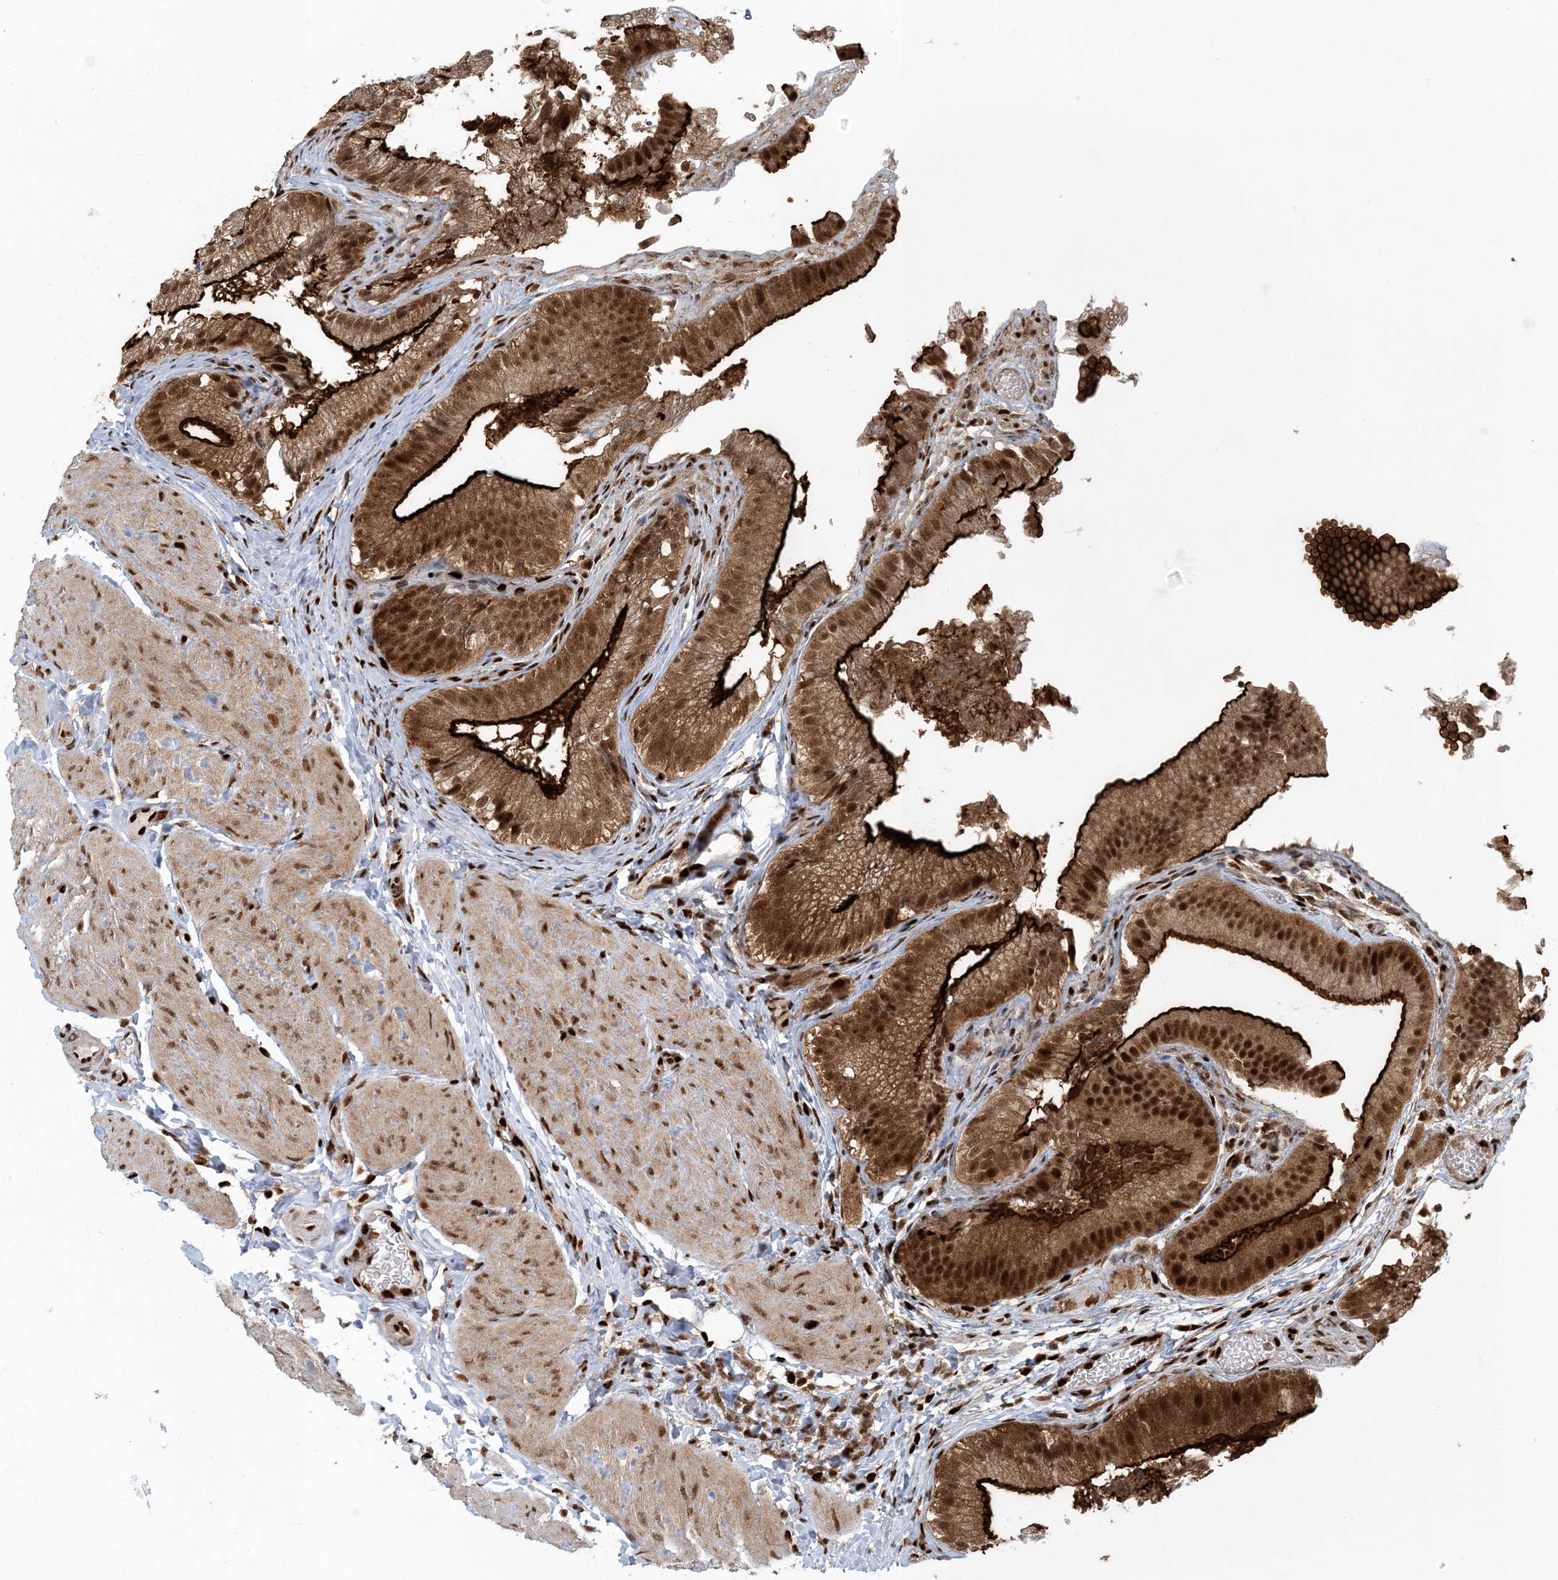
{"staining": {"intensity": "strong", "quantity": ">75%", "location": "cytoplasmic/membranous,nuclear"}, "tissue": "gallbladder", "cell_type": "Glandular cells", "image_type": "normal", "snomed": [{"axis": "morphology", "description": "Normal tissue, NOS"}, {"axis": "topography", "description": "Gallbladder"}], "caption": "This is a micrograph of IHC staining of benign gallbladder, which shows strong positivity in the cytoplasmic/membranous,nuclear of glandular cells.", "gene": "MBD1", "patient": {"sex": "female", "age": 30}}